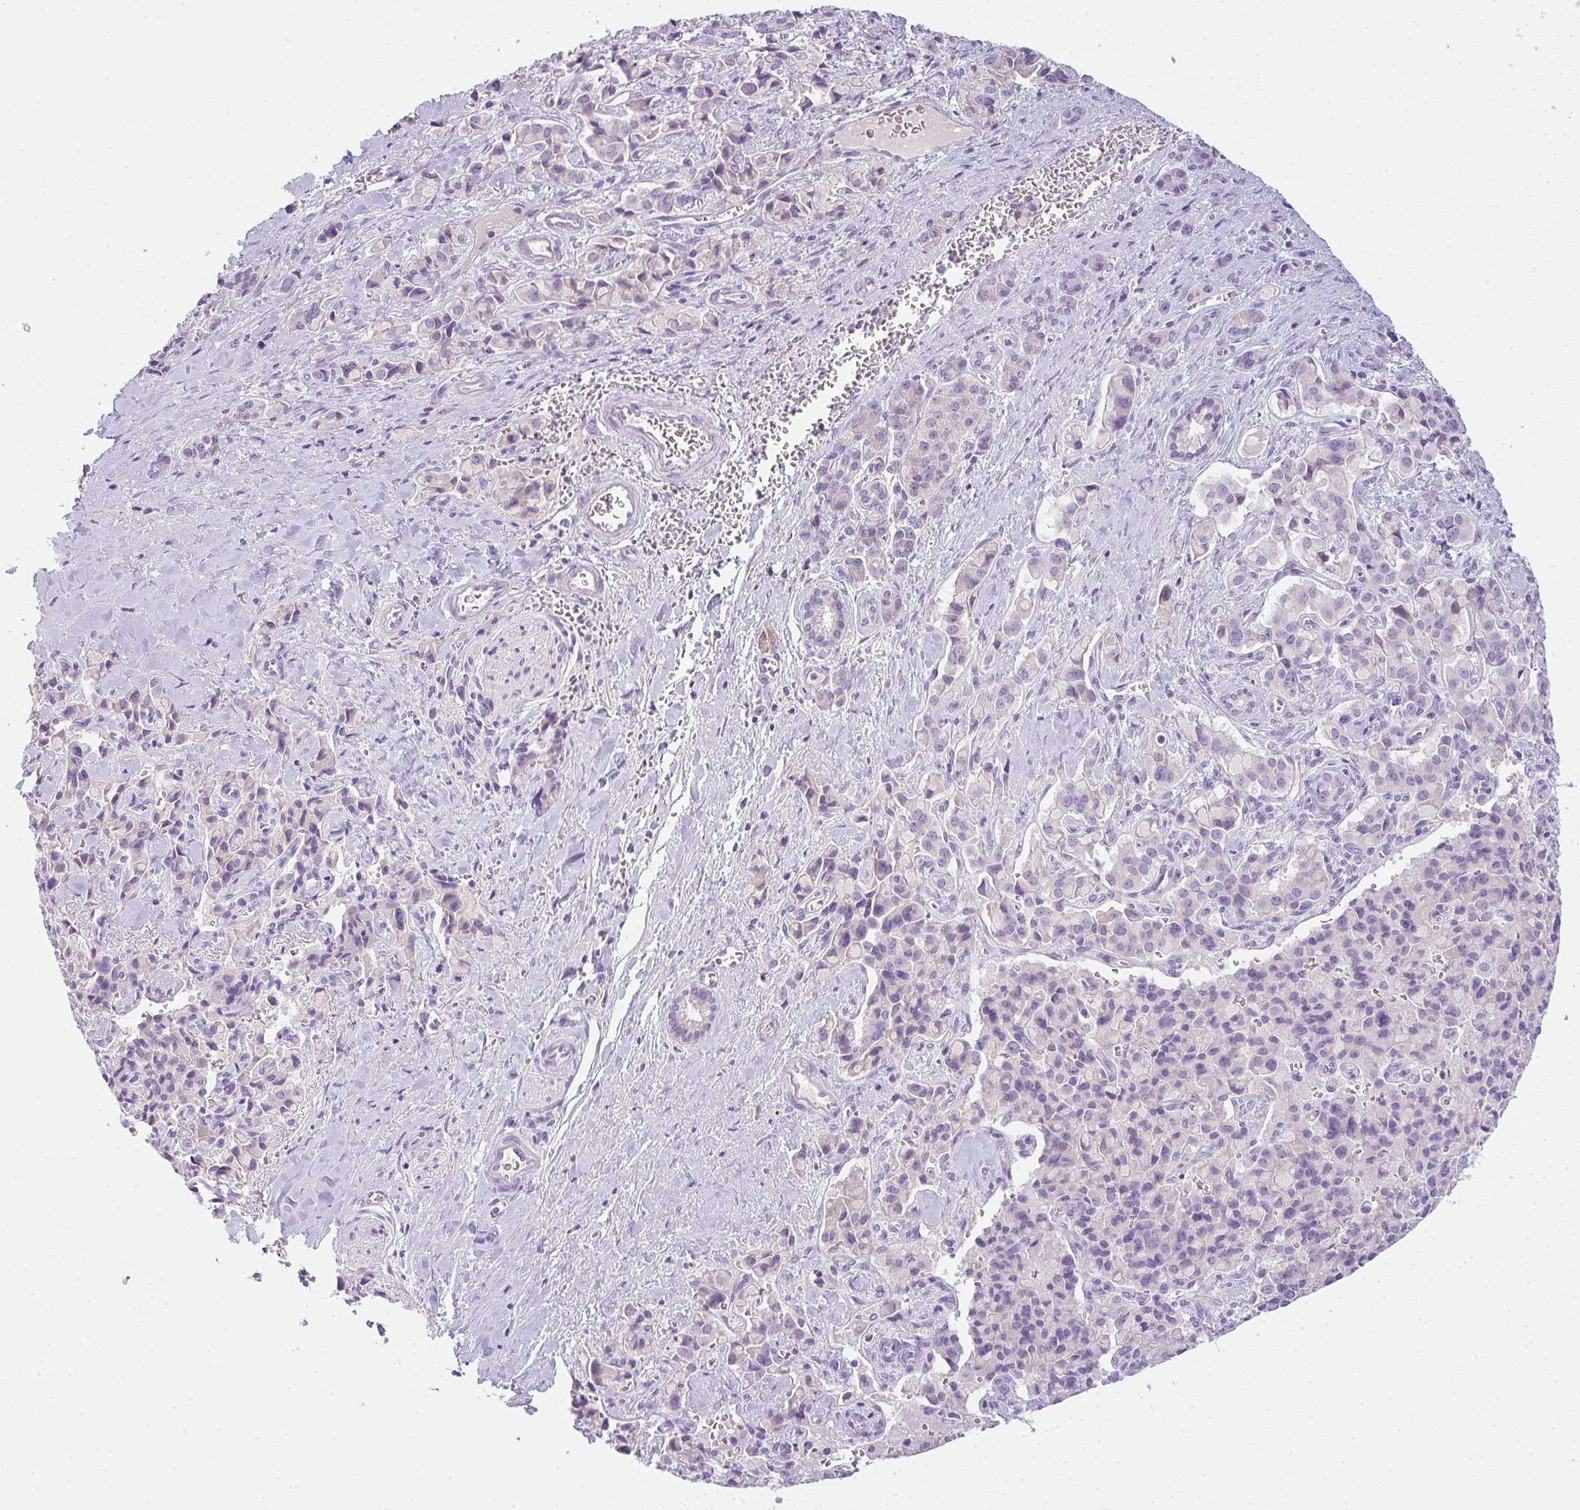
{"staining": {"intensity": "negative", "quantity": "none", "location": "none"}, "tissue": "pancreatic cancer", "cell_type": "Tumor cells", "image_type": "cancer", "snomed": [{"axis": "morphology", "description": "Adenocarcinoma, NOS"}, {"axis": "topography", "description": "Pancreas"}], "caption": "DAB (3,3'-diaminobenzidine) immunohistochemical staining of pancreatic cancer demonstrates no significant staining in tumor cells.", "gene": "COX7B", "patient": {"sex": "male", "age": 65}}